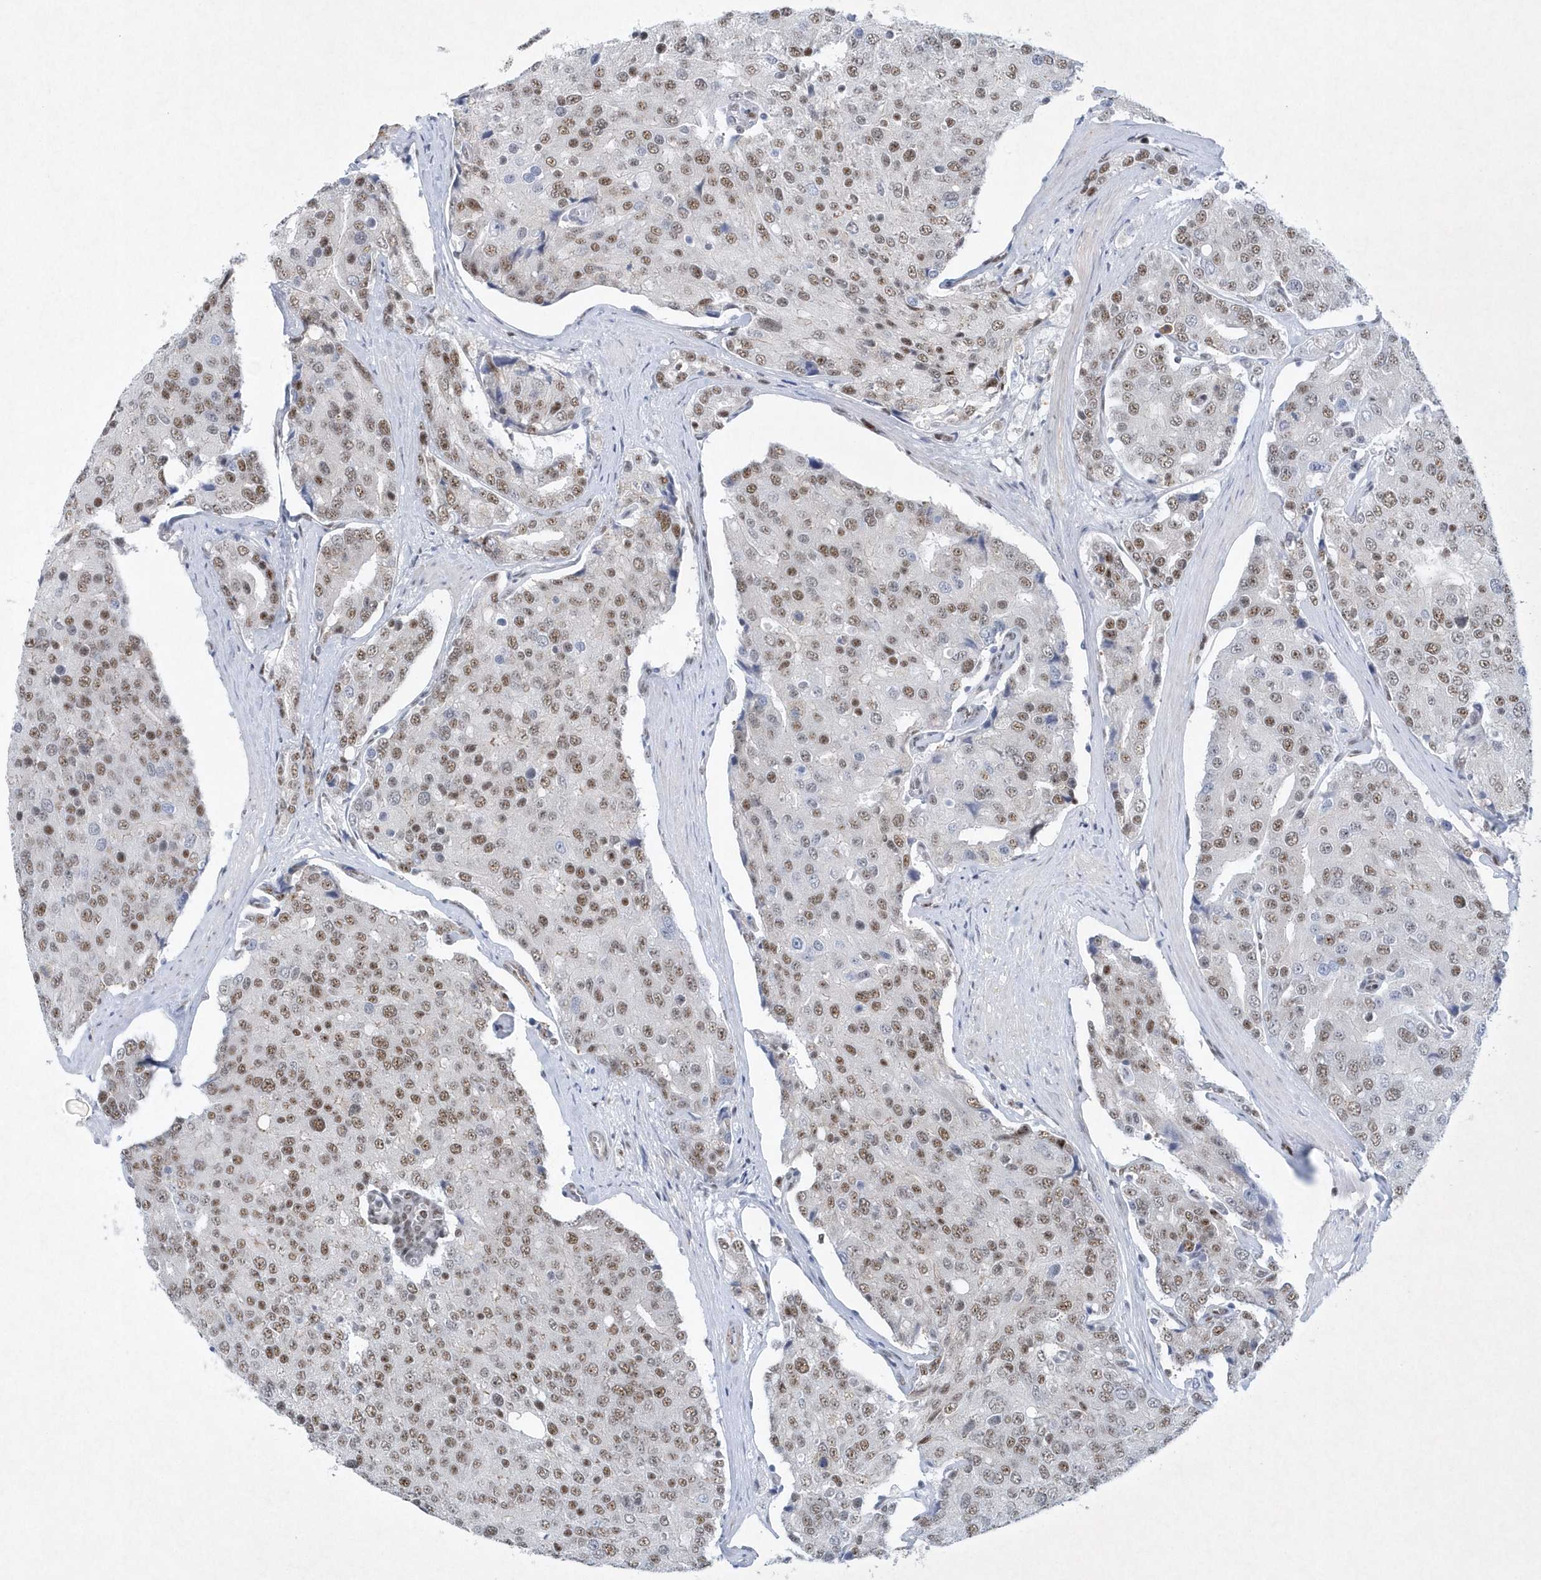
{"staining": {"intensity": "moderate", "quantity": ">75%", "location": "nuclear"}, "tissue": "prostate cancer", "cell_type": "Tumor cells", "image_type": "cancer", "snomed": [{"axis": "morphology", "description": "Adenocarcinoma, High grade"}, {"axis": "topography", "description": "Prostate"}], "caption": "High-grade adenocarcinoma (prostate) stained with DAB (3,3'-diaminobenzidine) immunohistochemistry (IHC) shows medium levels of moderate nuclear expression in about >75% of tumor cells. Immunohistochemistry (ihc) stains the protein of interest in brown and the nuclei are stained blue.", "gene": "DCLRE1A", "patient": {"sex": "male", "age": 50}}